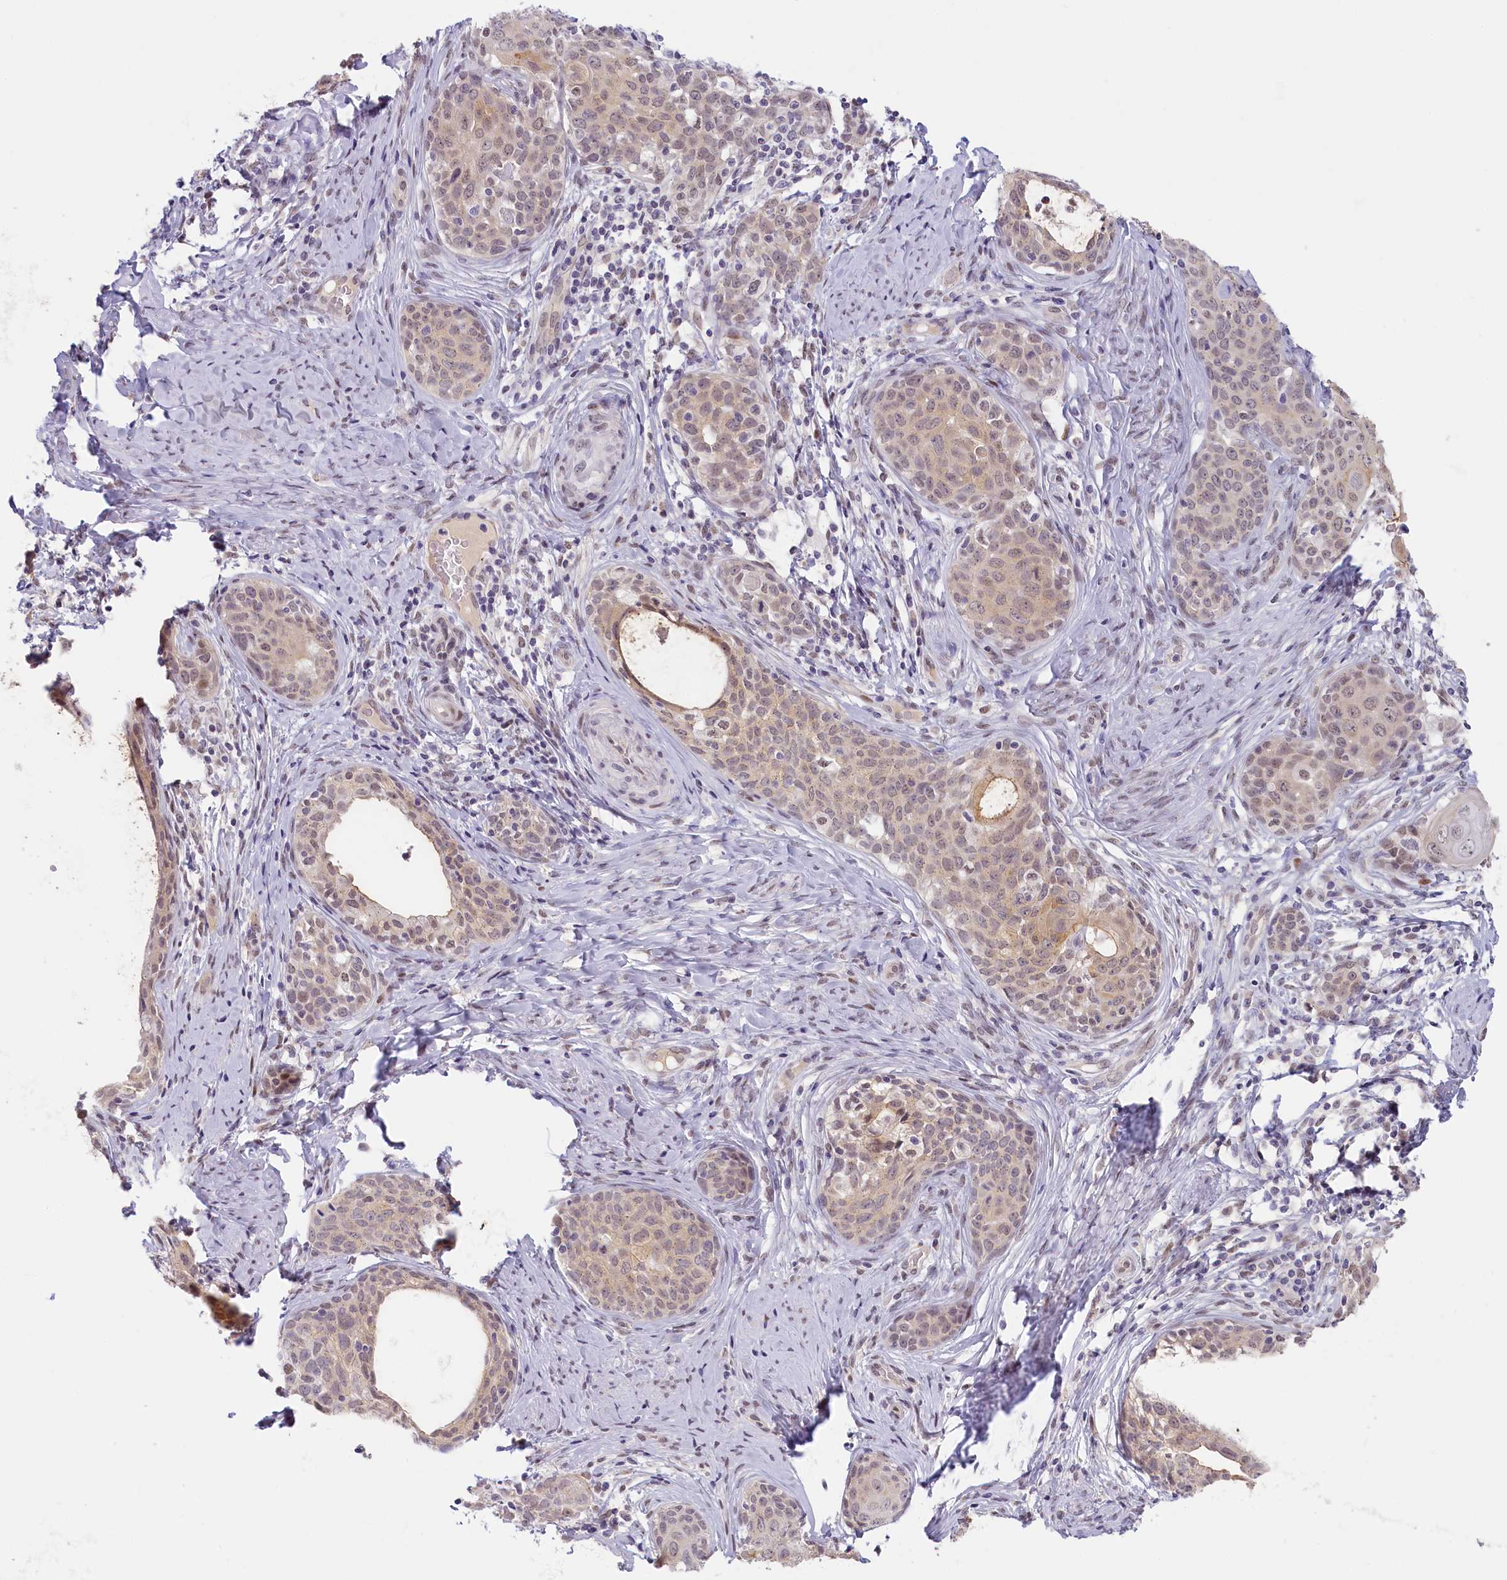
{"staining": {"intensity": "moderate", "quantity": ">75%", "location": "cytoplasmic/membranous,nuclear"}, "tissue": "cervical cancer", "cell_type": "Tumor cells", "image_type": "cancer", "snomed": [{"axis": "morphology", "description": "Squamous cell carcinoma, NOS"}, {"axis": "morphology", "description": "Adenocarcinoma, NOS"}, {"axis": "topography", "description": "Cervix"}], "caption": "Cervical adenocarcinoma was stained to show a protein in brown. There is medium levels of moderate cytoplasmic/membranous and nuclear staining in approximately >75% of tumor cells.", "gene": "SEC31B", "patient": {"sex": "female", "age": 52}}